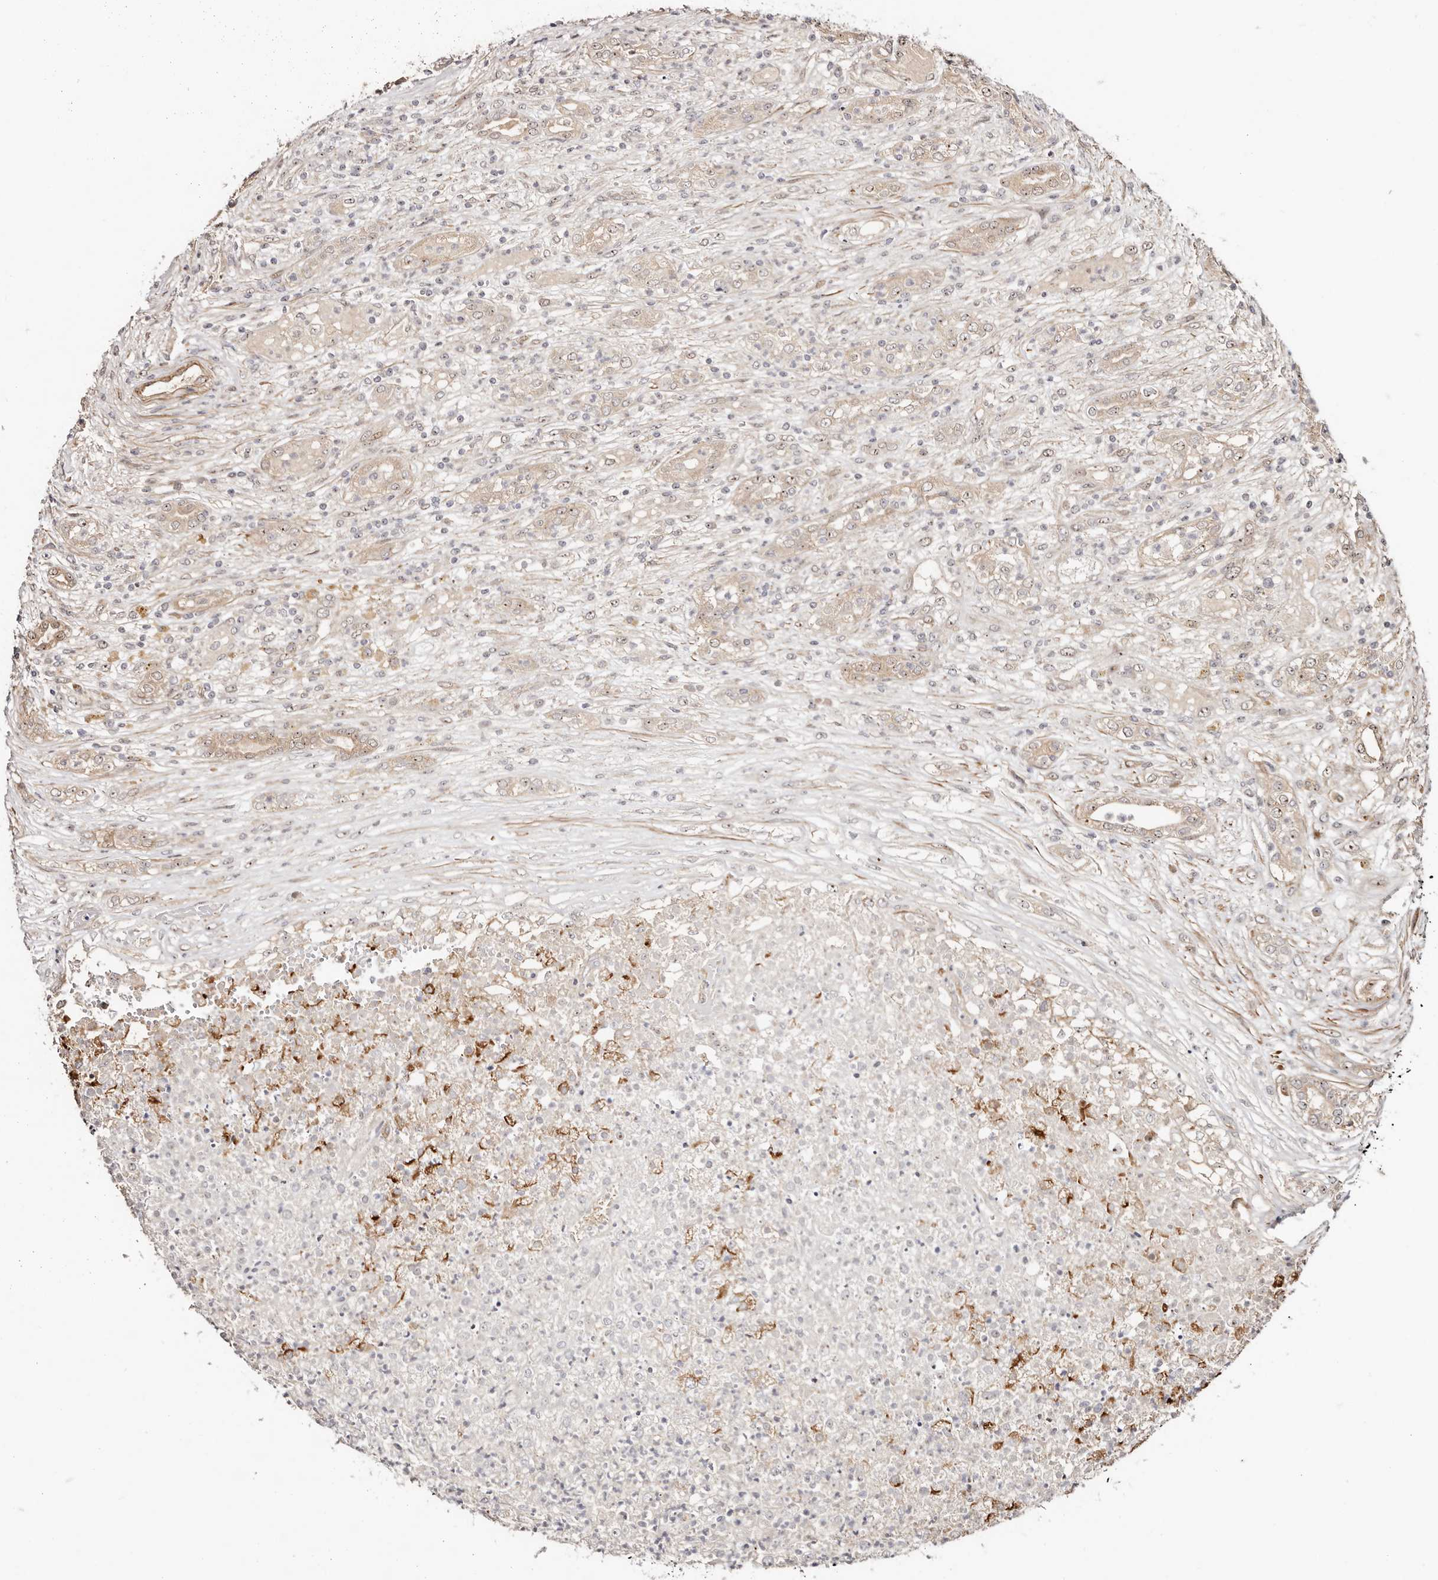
{"staining": {"intensity": "moderate", "quantity": "<25%", "location": "cytoplasmic/membranous"}, "tissue": "renal cancer", "cell_type": "Tumor cells", "image_type": "cancer", "snomed": [{"axis": "morphology", "description": "Adenocarcinoma, NOS"}, {"axis": "topography", "description": "Kidney"}], "caption": "Approximately <25% of tumor cells in renal adenocarcinoma reveal moderate cytoplasmic/membranous protein expression as visualized by brown immunohistochemical staining.", "gene": "ODF2L", "patient": {"sex": "female", "age": 54}}